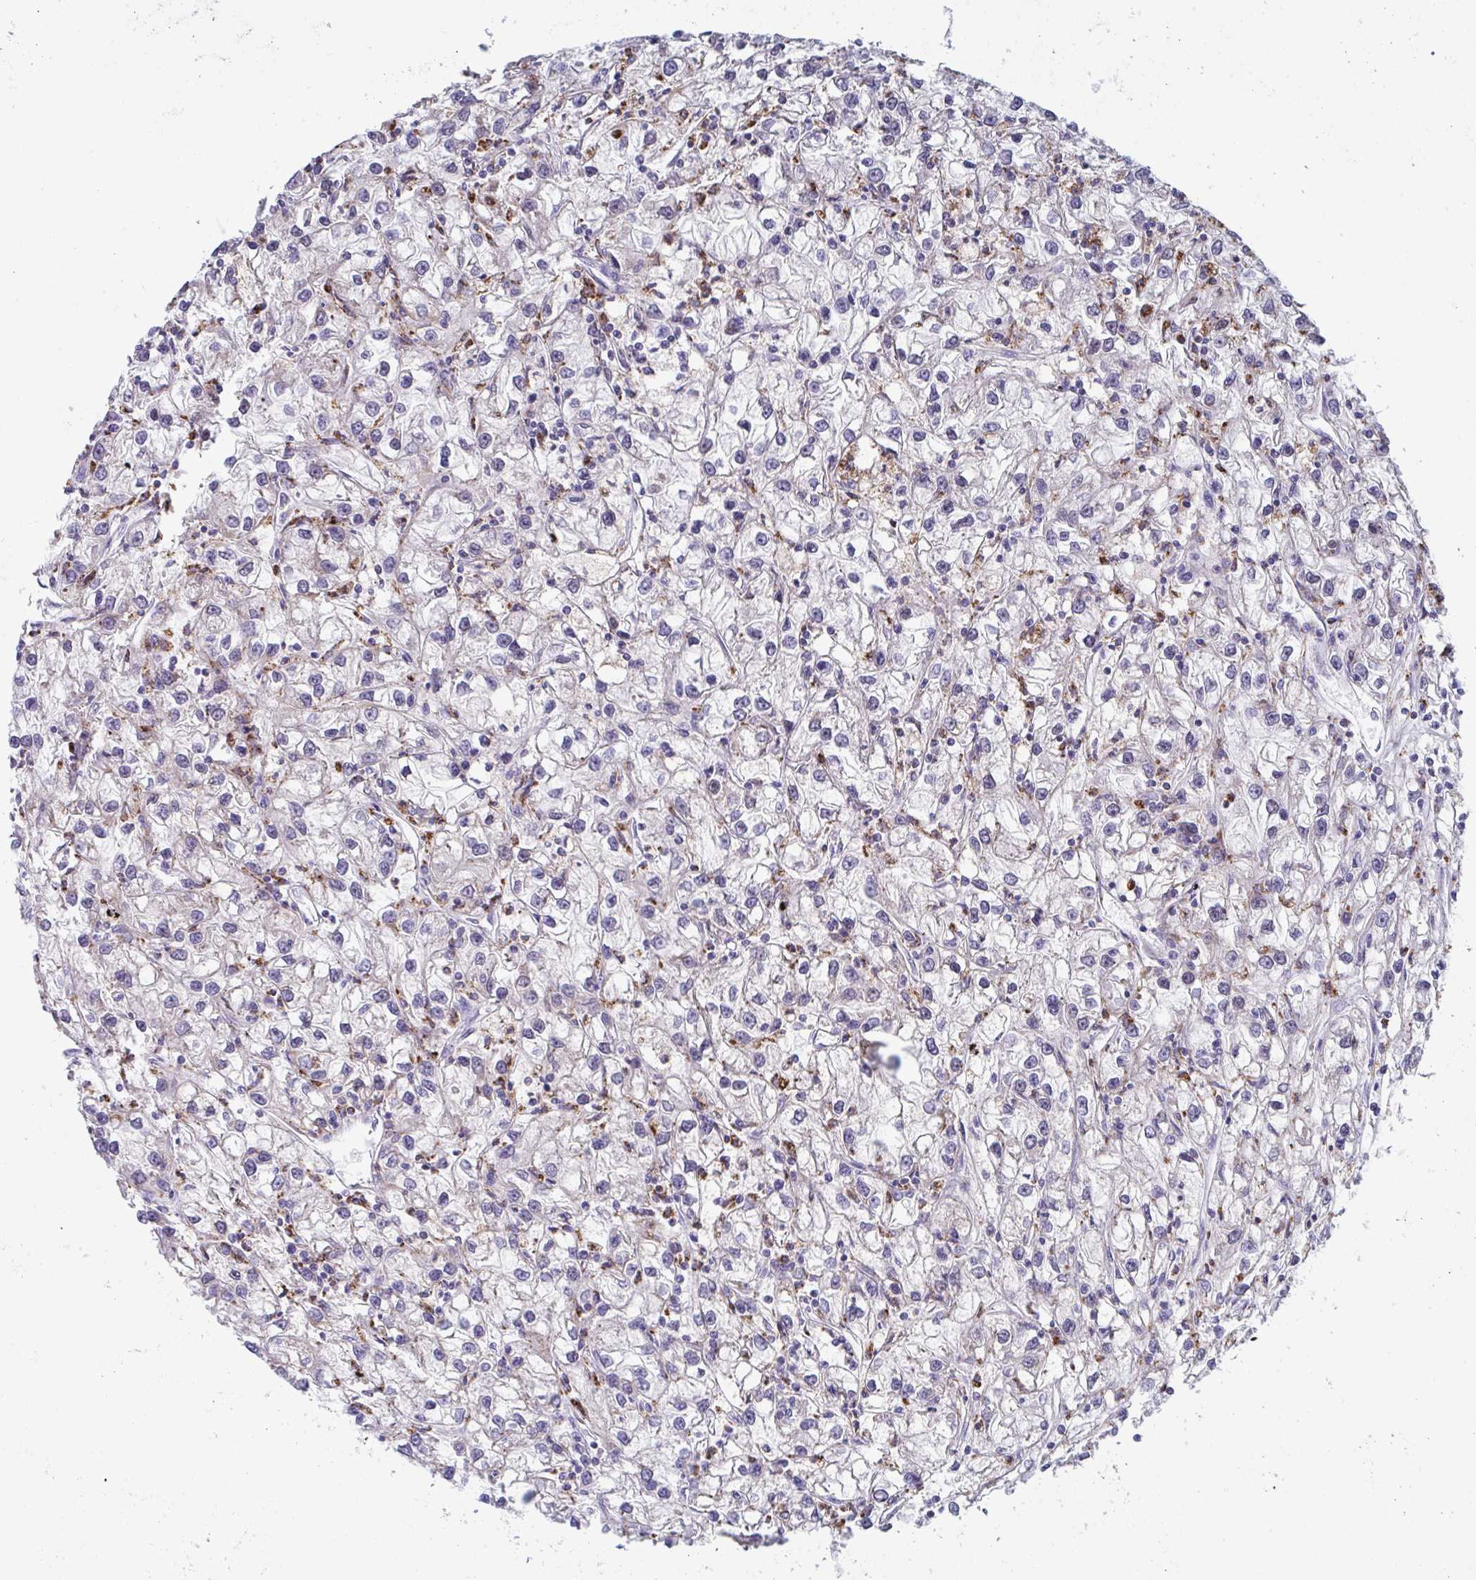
{"staining": {"intensity": "weak", "quantity": "<25%", "location": "cytoplasmic/membranous"}, "tissue": "renal cancer", "cell_type": "Tumor cells", "image_type": "cancer", "snomed": [{"axis": "morphology", "description": "Adenocarcinoma, NOS"}, {"axis": "topography", "description": "Kidney"}], "caption": "Tumor cells show no significant expression in renal cancer.", "gene": "MGAM2", "patient": {"sex": "female", "age": 59}}